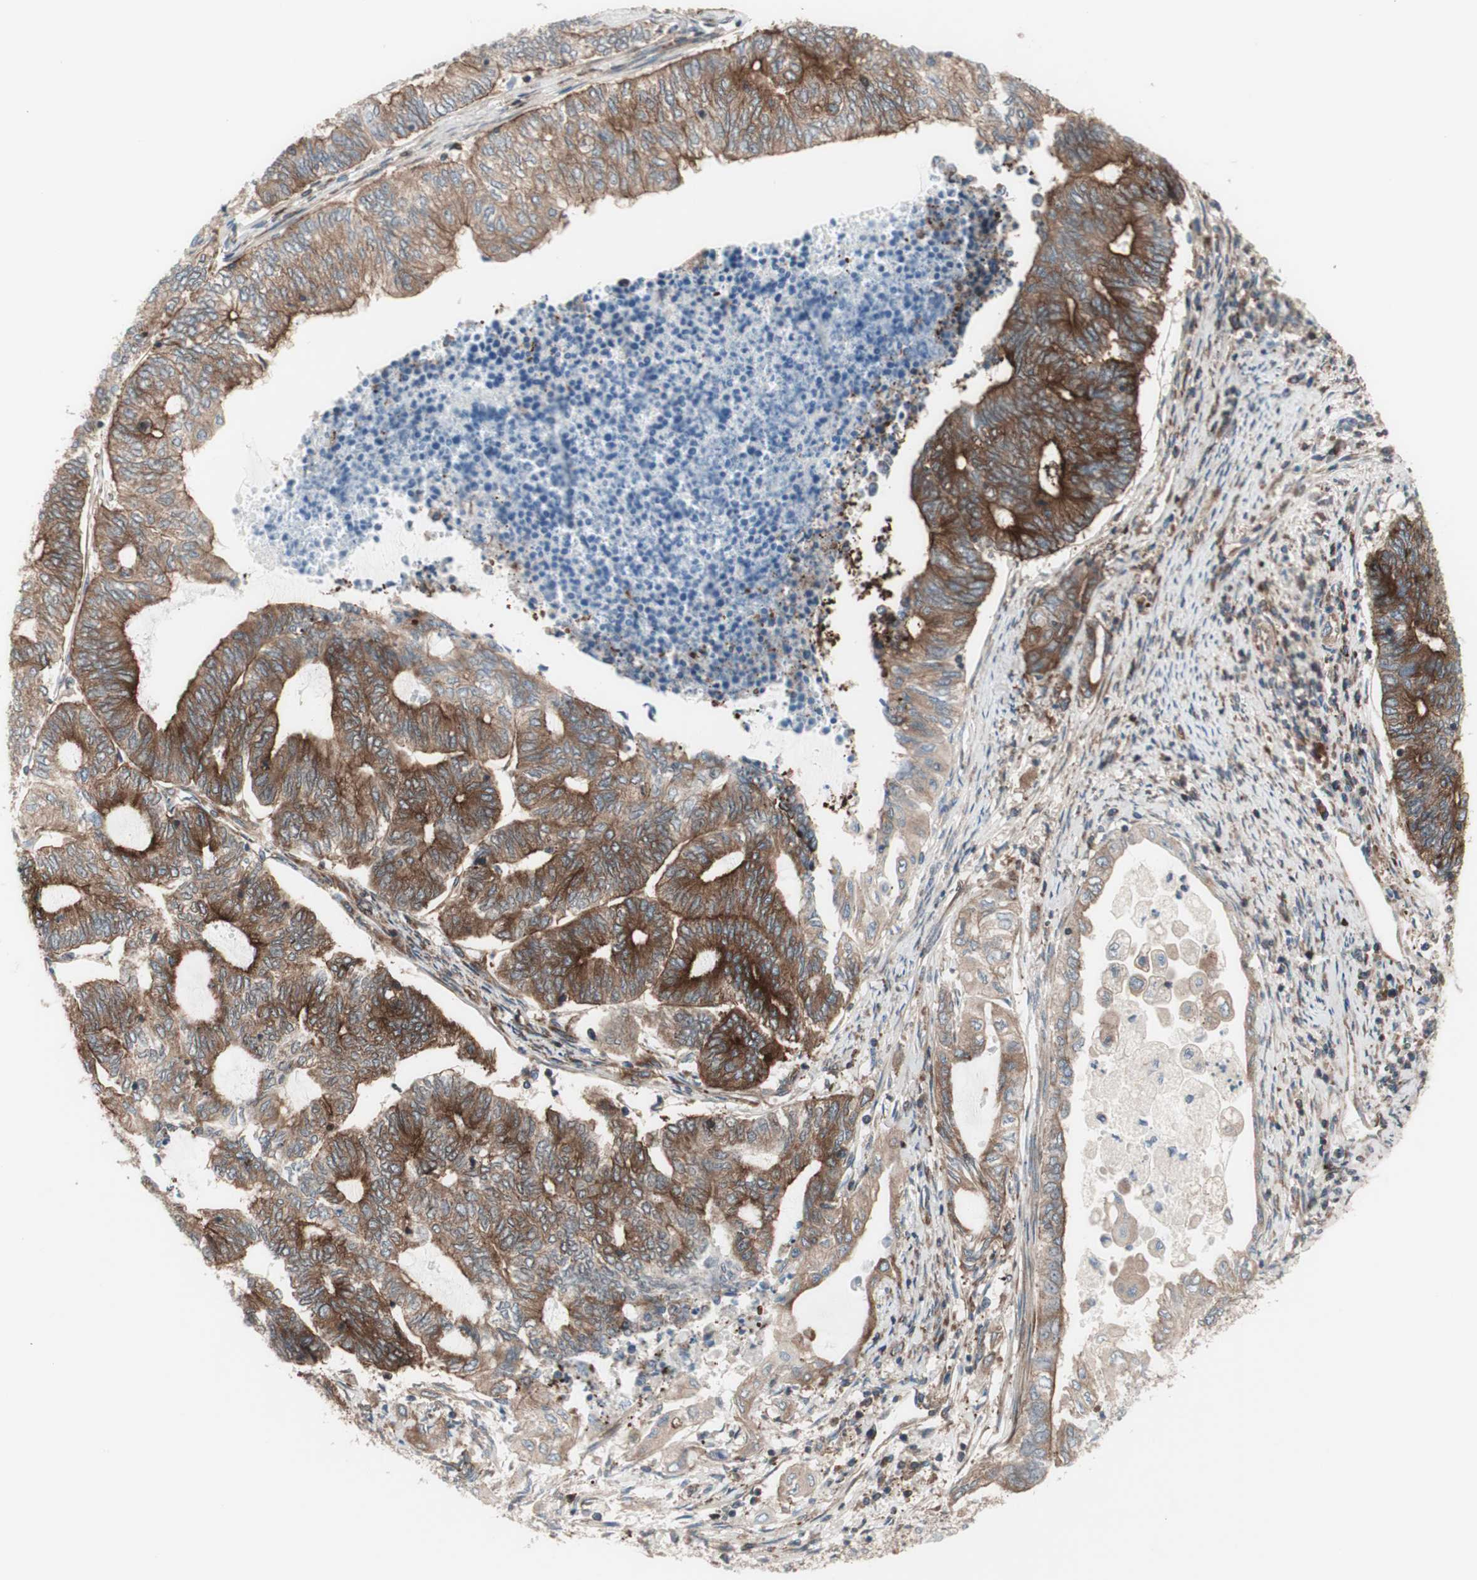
{"staining": {"intensity": "moderate", "quantity": ">75%", "location": "cytoplasmic/membranous"}, "tissue": "endometrial cancer", "cell_type": "Tumor cells", "image_type": "cancer", "snomed": [{"axis": "morphology", "description": "Adenocarcinoma, NOS"}, {"axis": "topography", "description": "Uterus"}, {"axis": "topography", "description": "Endometrium"}], "caption": "Immunohistochemistry staining of endometrial adenocarcinoma, which reveals medium levels of moderate cytoplasmic/membranous staining in approximately >75% of tumor cells indicating moderate cytoplasmic/membranous protein staining. The staining was performed using DAB (brown) for protein detection and nuclei were counterstained in hematoxylin (blue).", "gene": "CCN4", "patient": {"sex": "female", "age": 70}}